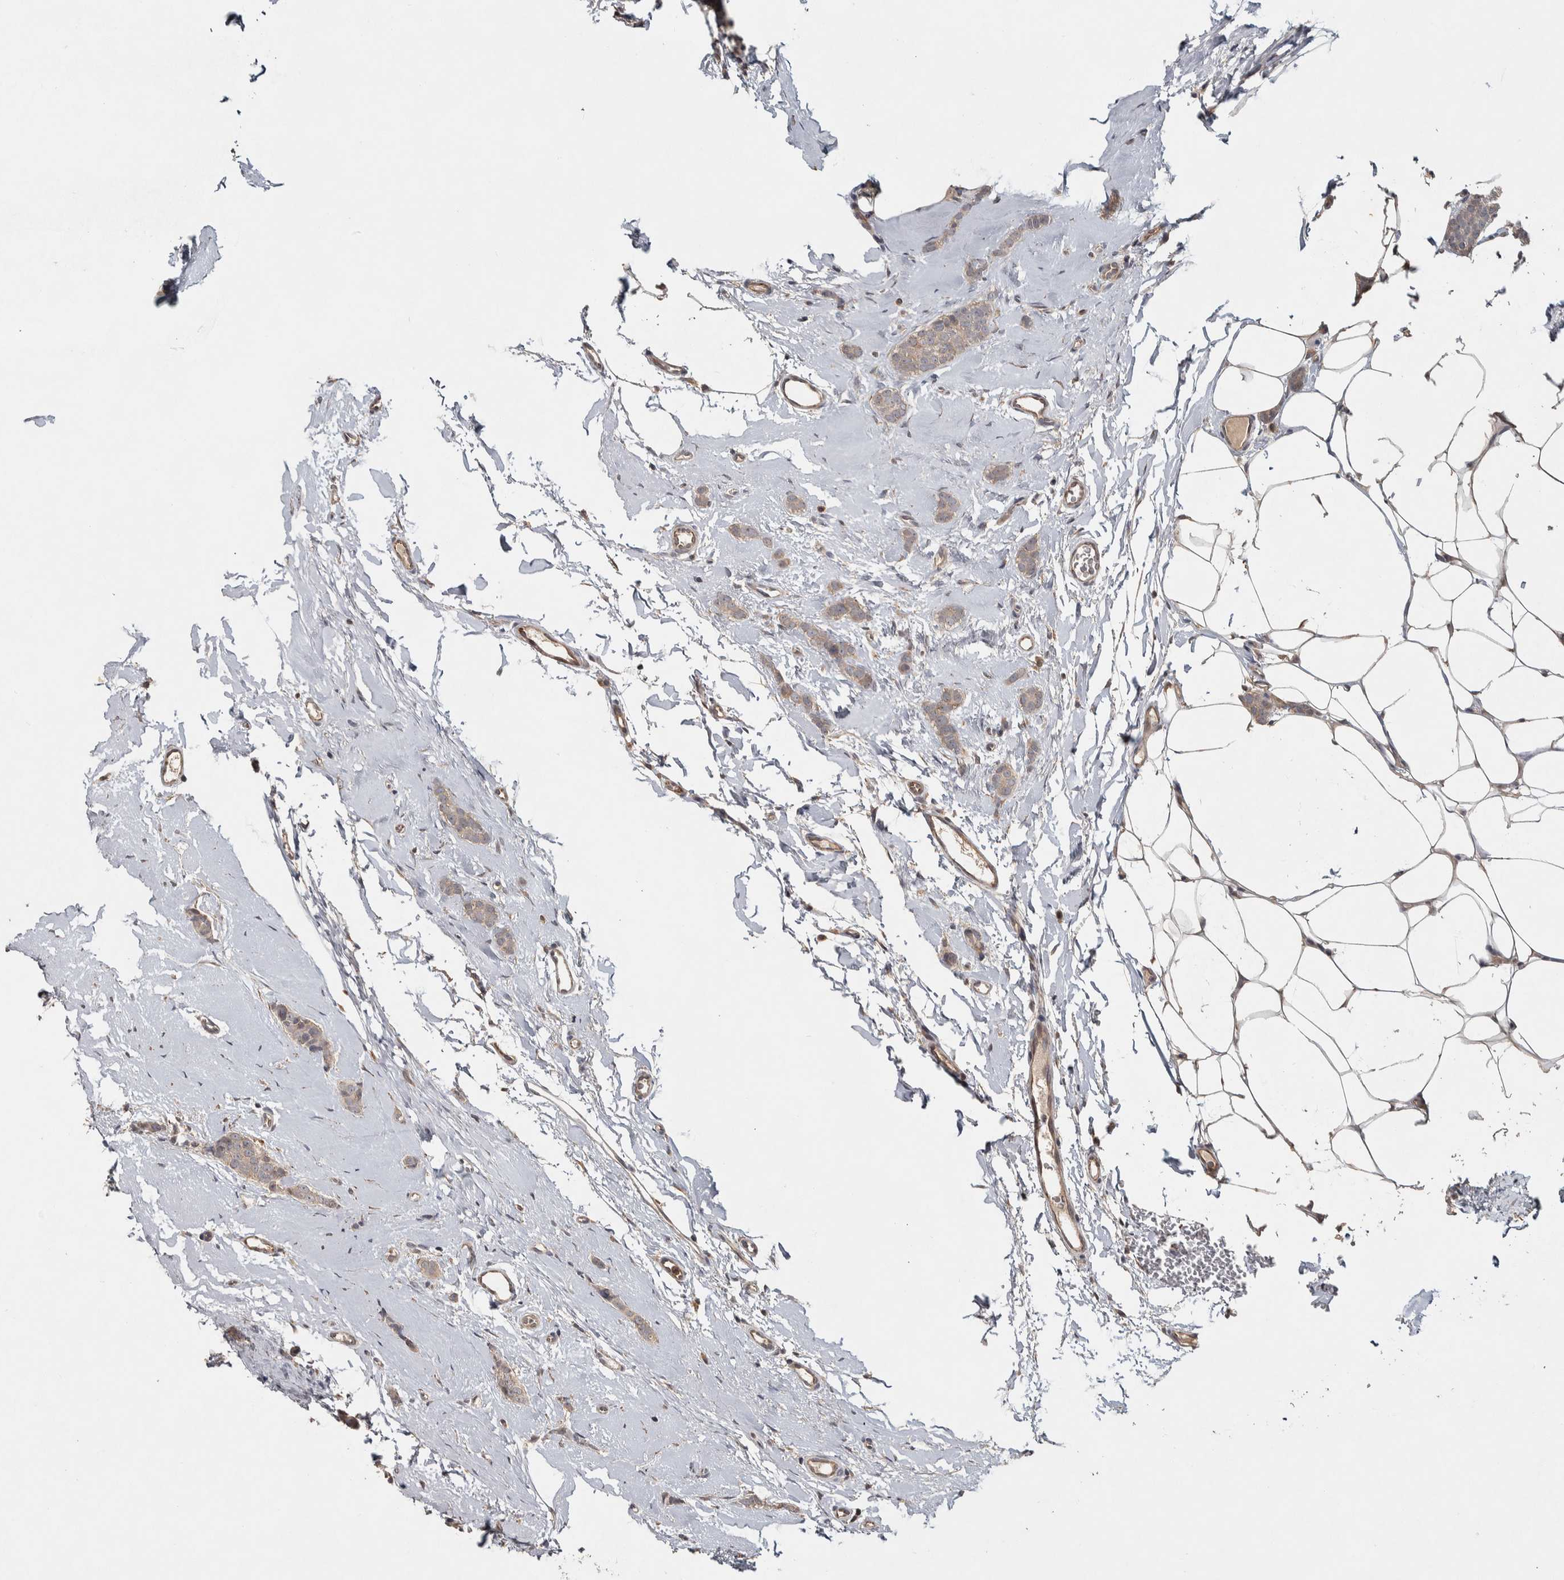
{"staining": {"intensity": "weak", "quantity": "<25%", "location": "cytoplasmic/membranous"}, "tissue": "breast cancer", "cell_type": "Tumor cells", "image_type": "cancer", "snomed": [{"axis": "morphology", "description": "Lobular carcinoma"}, {"axis": "topography", "description": "Skin"}, {"axis": "topography", "description": "Breast"}], "caption": "This histopathology image is of breast cancer stained with immunohistochemistry to label a protein in brown with the nuclei are counter-stained blue. There is no staining in tumor cells.", "gene": "EIF3H", "patient": {"sex": "female", "age": 46}}